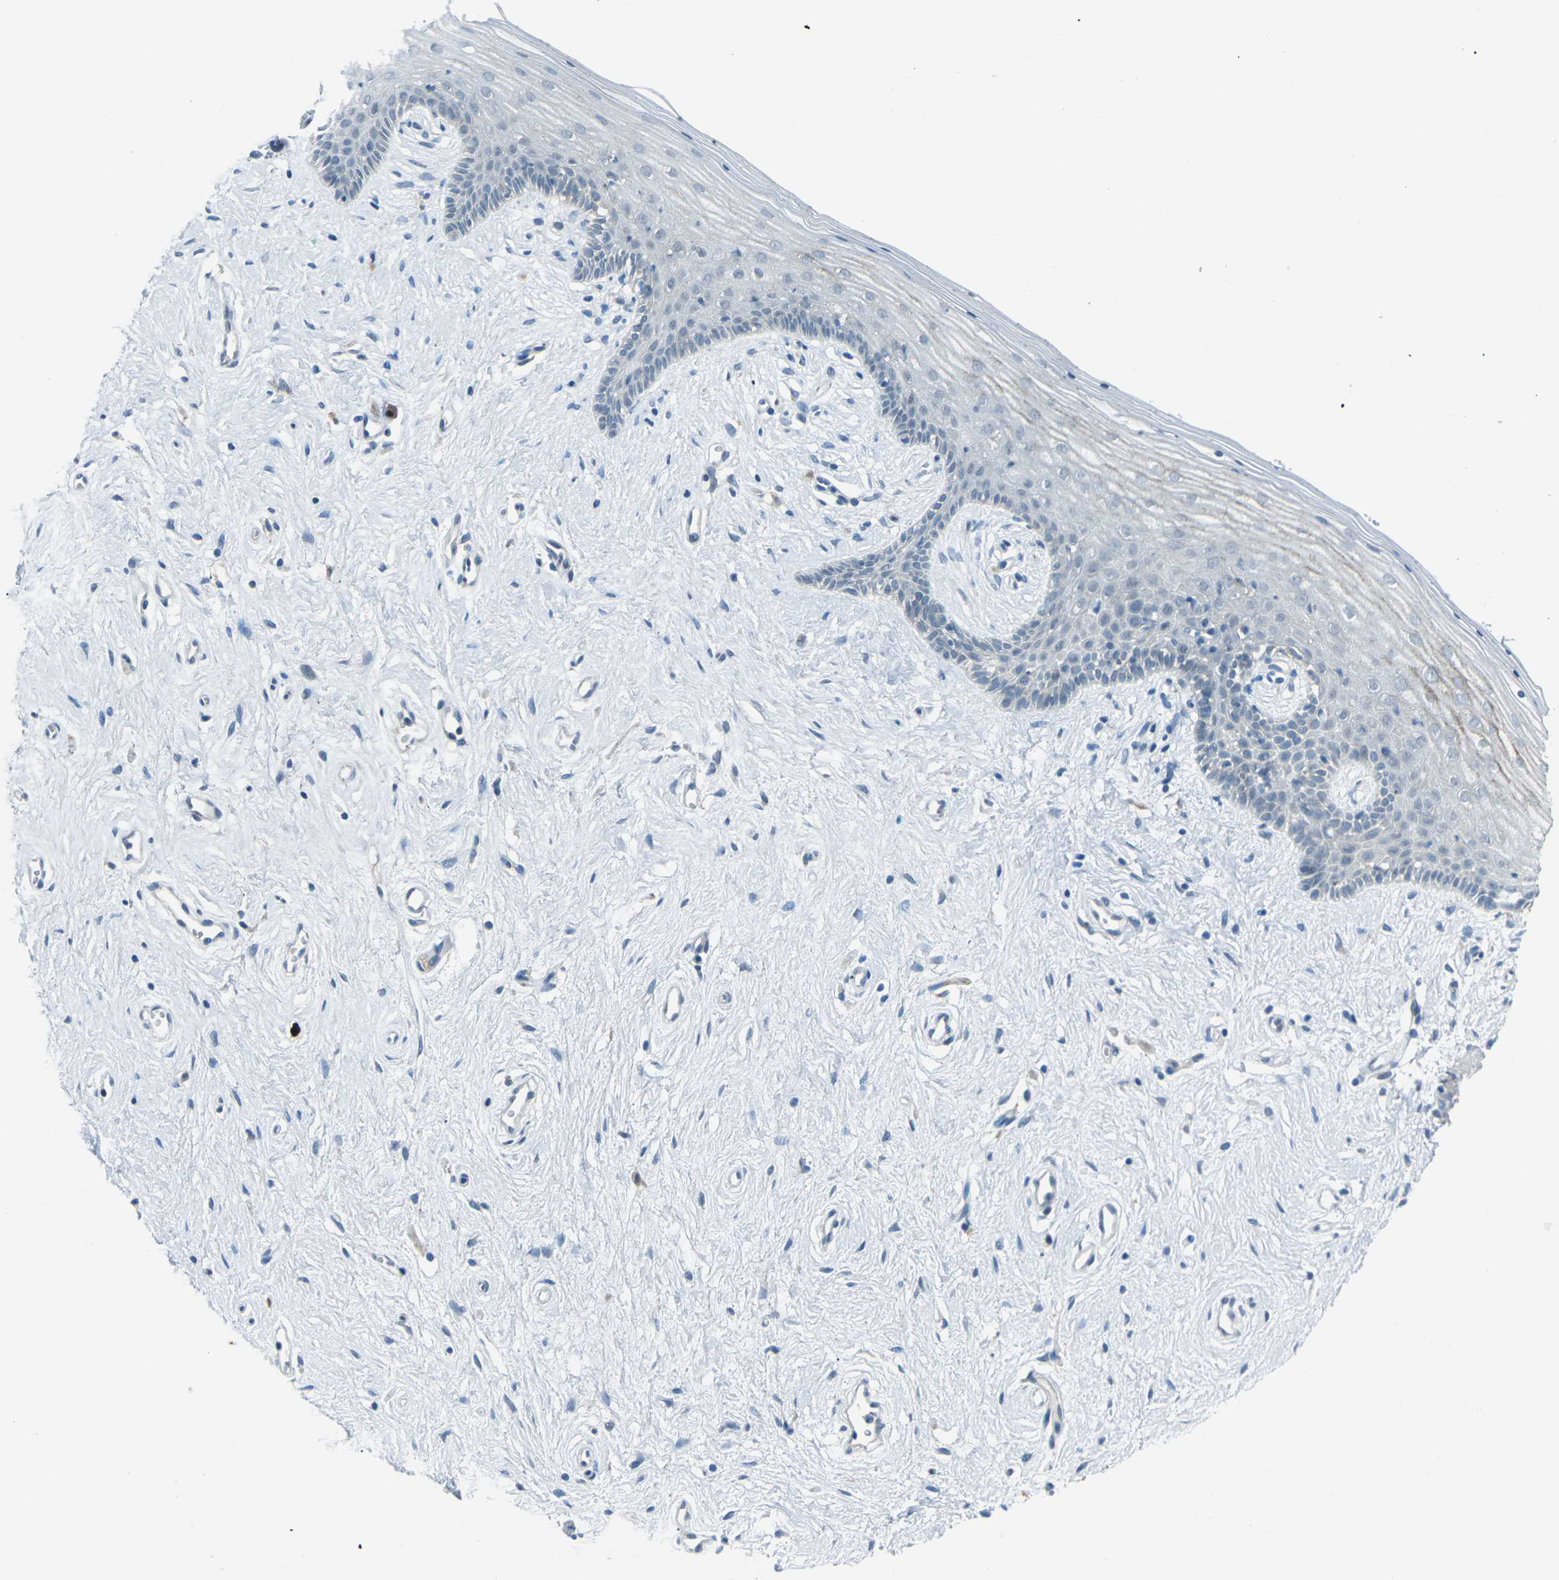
{"staining": {"intensity": "moderate", "quantity": "<25%", "location": "cytoplasmic/membranous"}, "tissue": "vagina", "cell_type": "Squamous epithelial cells", "image_type": "normal", "snomed": [{"axis": "morphology", "description": "Normal tissue, NOS"}, {"axis": "topography", "description": "Vagina"}], "caption": "A histopathology image showing moderate cytoplasmic/membranous staining in approximately <25% of squamous epithelial cells in normal vagina, as visualized by brown immunohistochemical staining.", "gene": "PRKCA", "patient": {"sex": "female", "age": 44}}